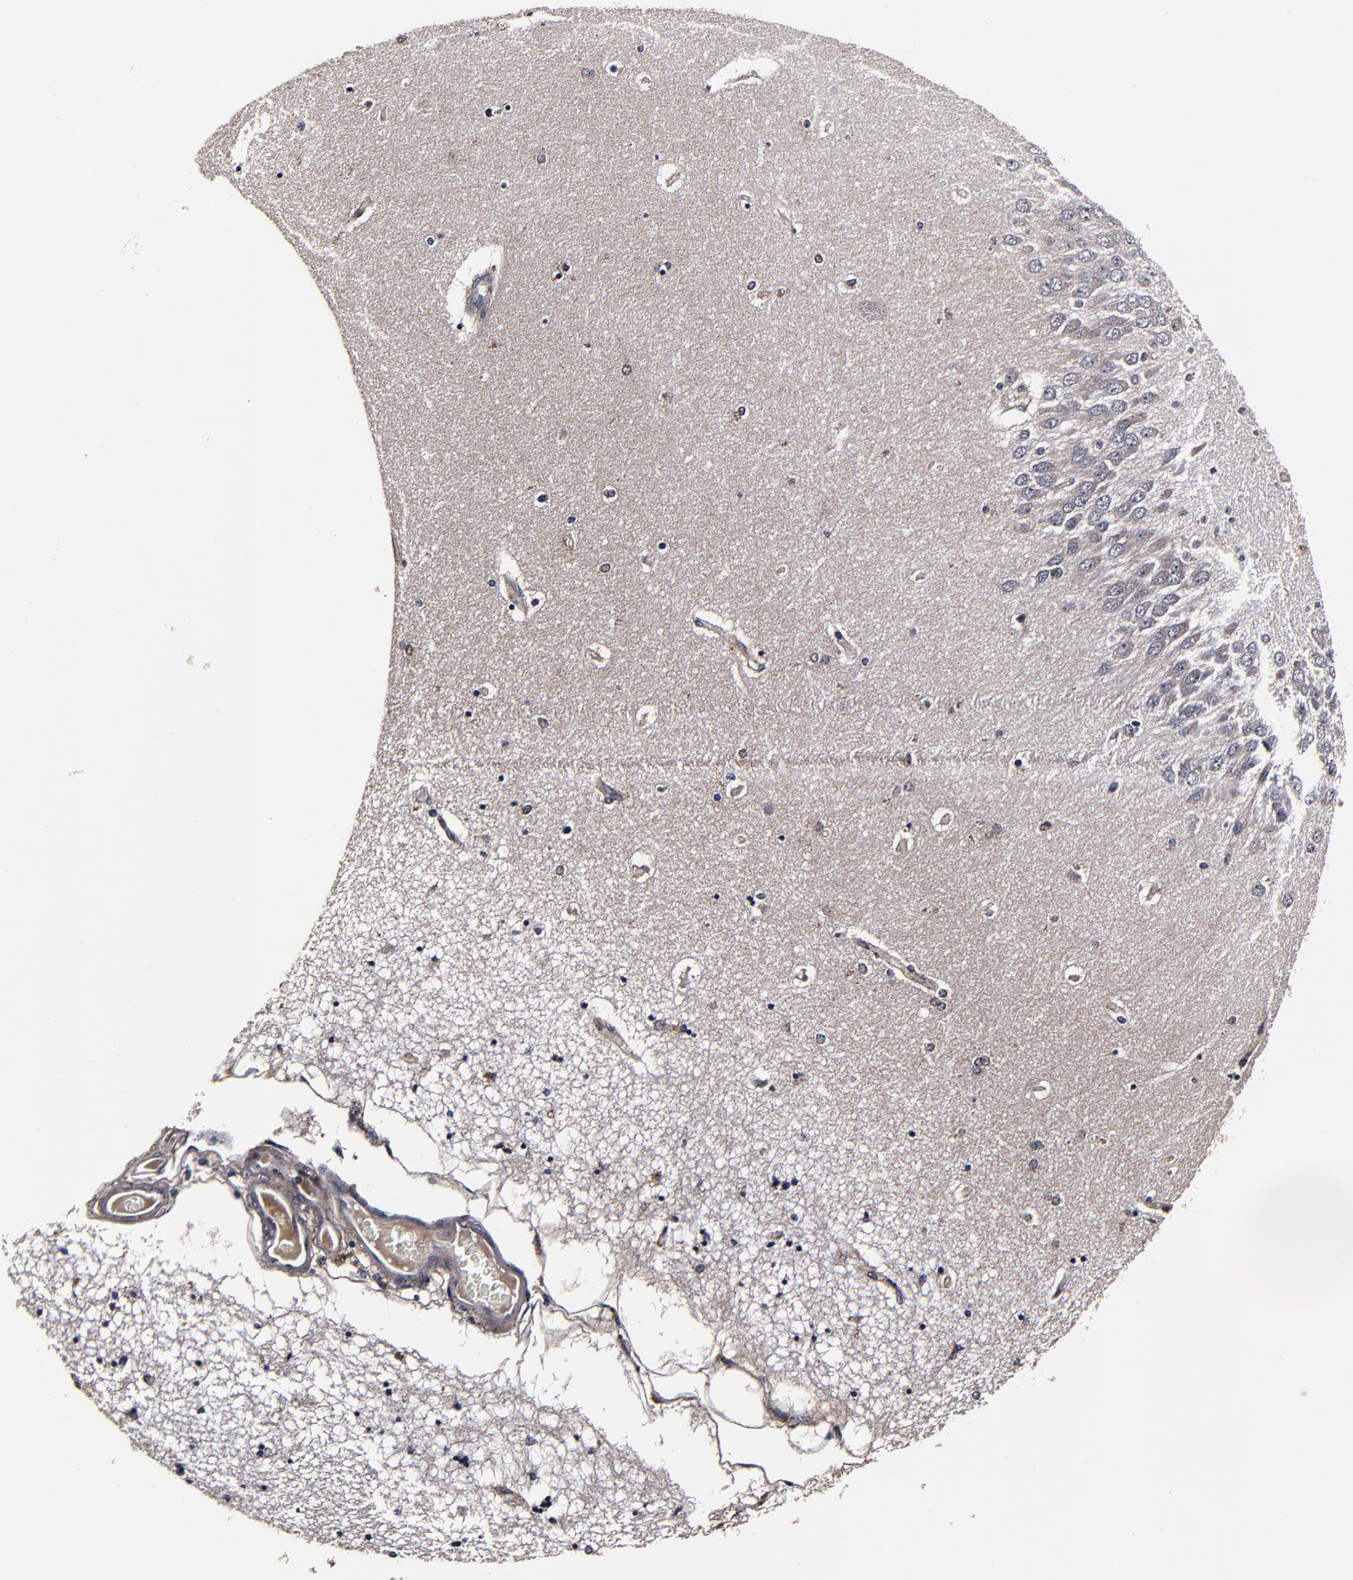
{"staining": {"intensity": "negative", "quantity": "none", "location": "none"}, "tissue": "hippocampus", "cell_type": "Glial cells", "image_type": "normal", "snomed": [{"axis": "morphology", "description": "Normal tissue, NOS"}, {"axis": "topography", "description": "Hippocampus"}], "caption": "Glial cells are negative for brown protein staining in benign hippocampus. Brightfield microscopy of IHC stained with DAB (3,3'-diaminobenzidine) (brown) and hematoxylin (blue), captured at high magnification.", "gene": "MMP15", "patient": {"sex": "female", "age": 54}}